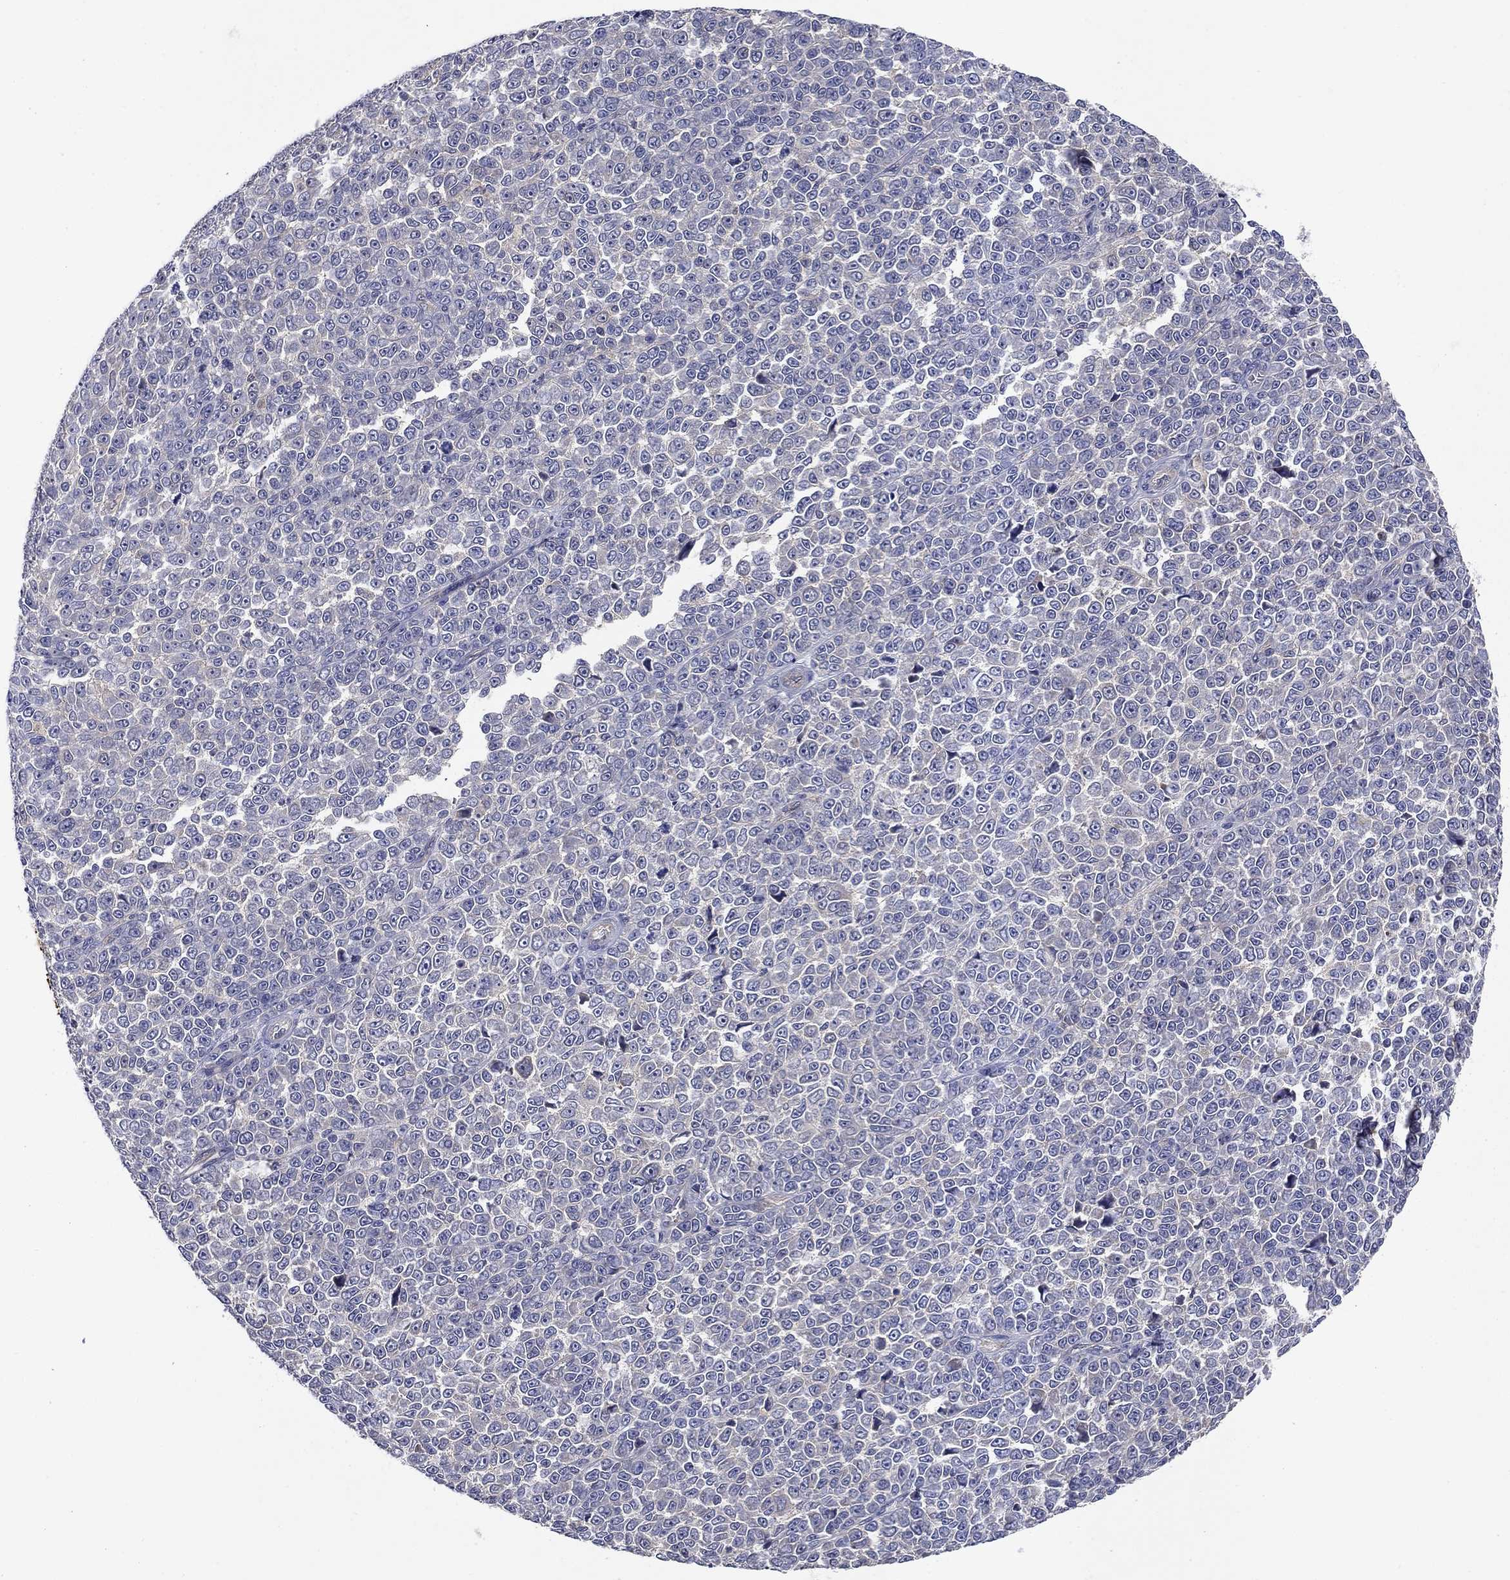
{"staining": {"intensity": "negative", "quantity": "none", "location": "none"}, "tissue": "melanoma", "cell_type": "Tumor cells", "image_type": "cancer", "snomed": [{"axis": "morphology", "description": "Malignant melanoma, NOS"}, {"axis": "topography", "description": "Skin"}], "caption": "Tumor cells show no significant staining in melanoma. (IHC, brightfield microscopy, high magnification).", "gene": "GLTP", "patient": {"sex": "female", "age": 95}}